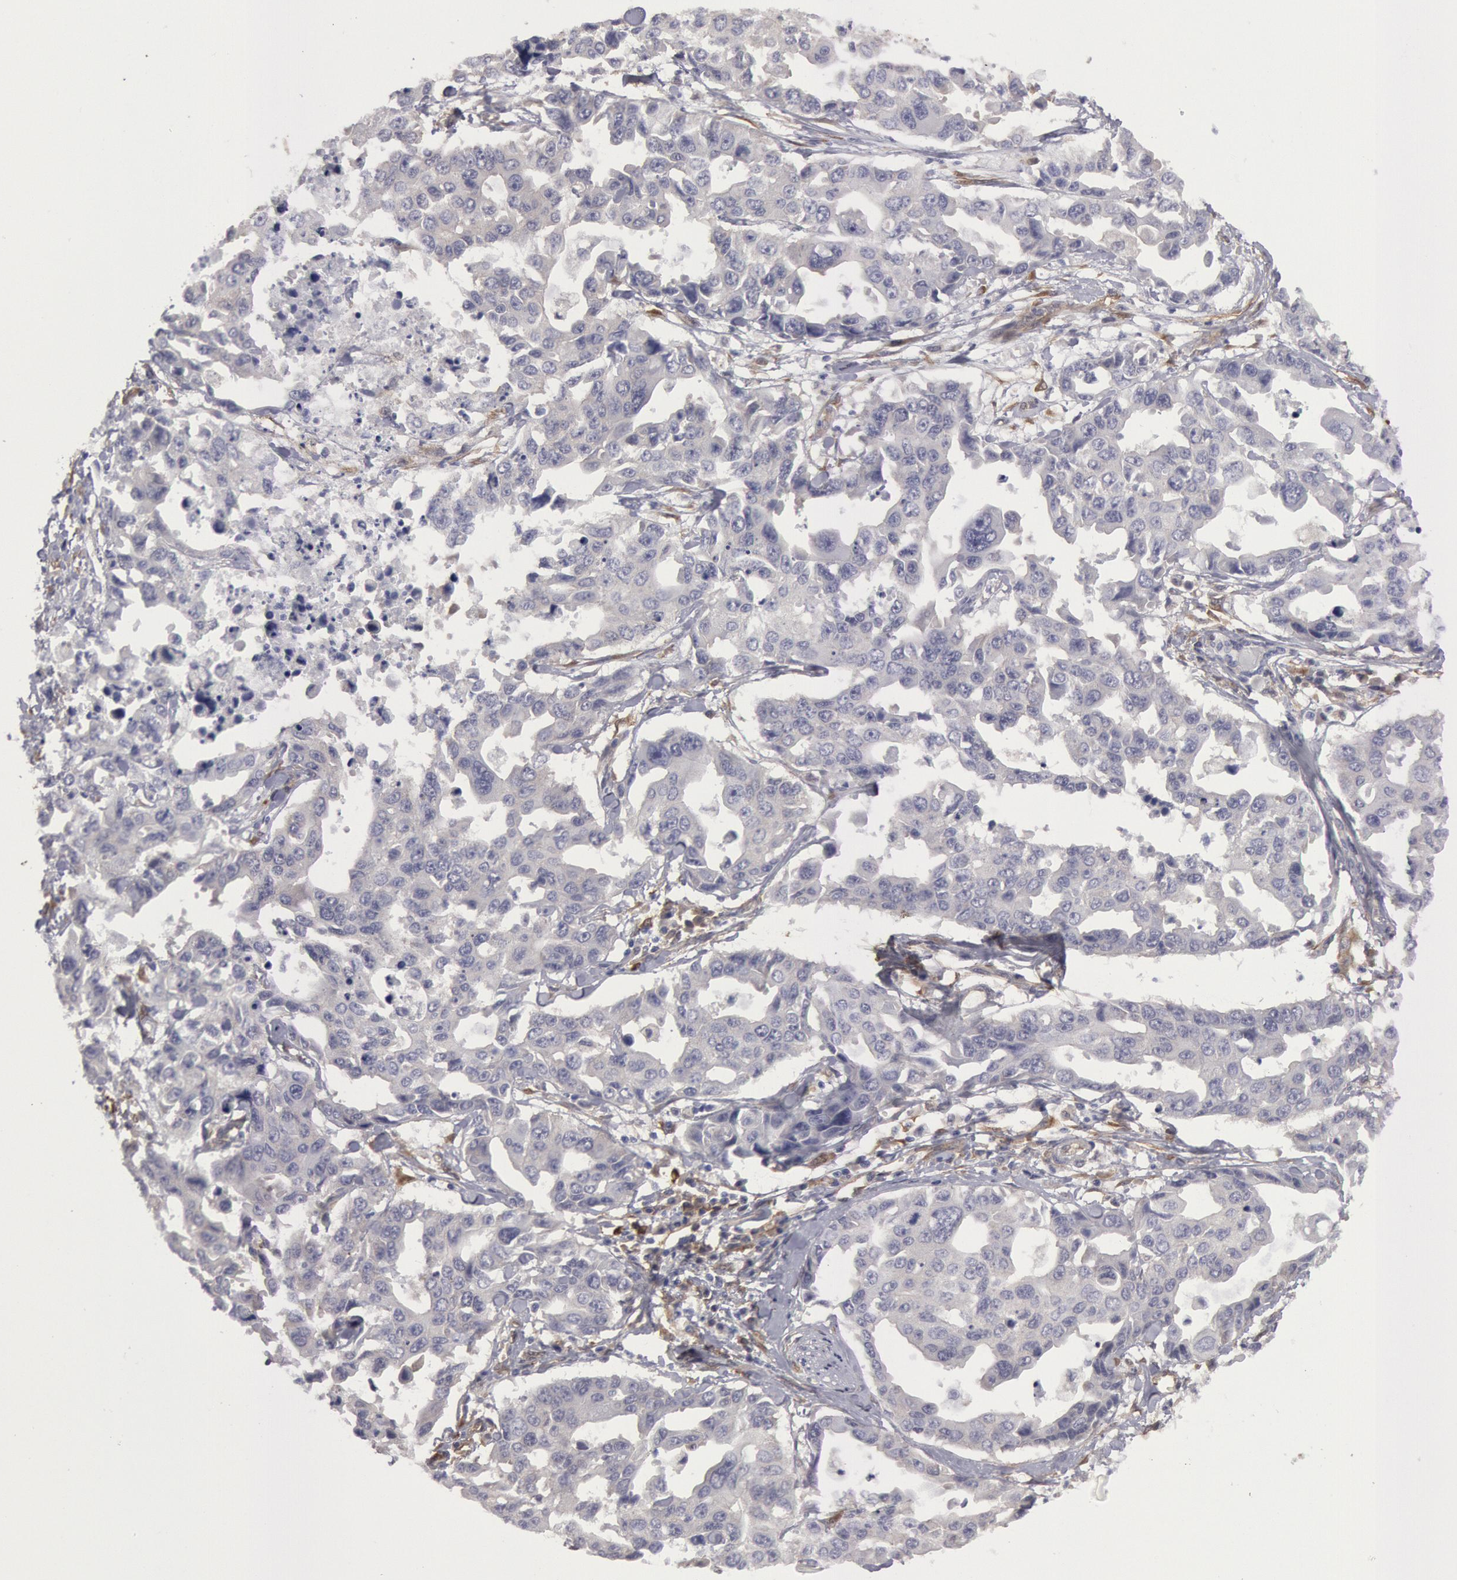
{"staining": {"intensity": "negative", "quantity": "none", "location": "none"}, "tissue": "lung cancer", "cell_type": "Tumor cells", "image_type": "cancer", "snomed": [{"axis": "morphology", "description": "Adenocarcinoma, NOS"}, {"axis": "topography", "description": "Lung"}], "caption": "Immunohistochemistry of human adenocarcinoma (lung) shows no expression in tumor cells.", "gene": "CCDC50", "patient": {"sex": "male", "age": 64}}